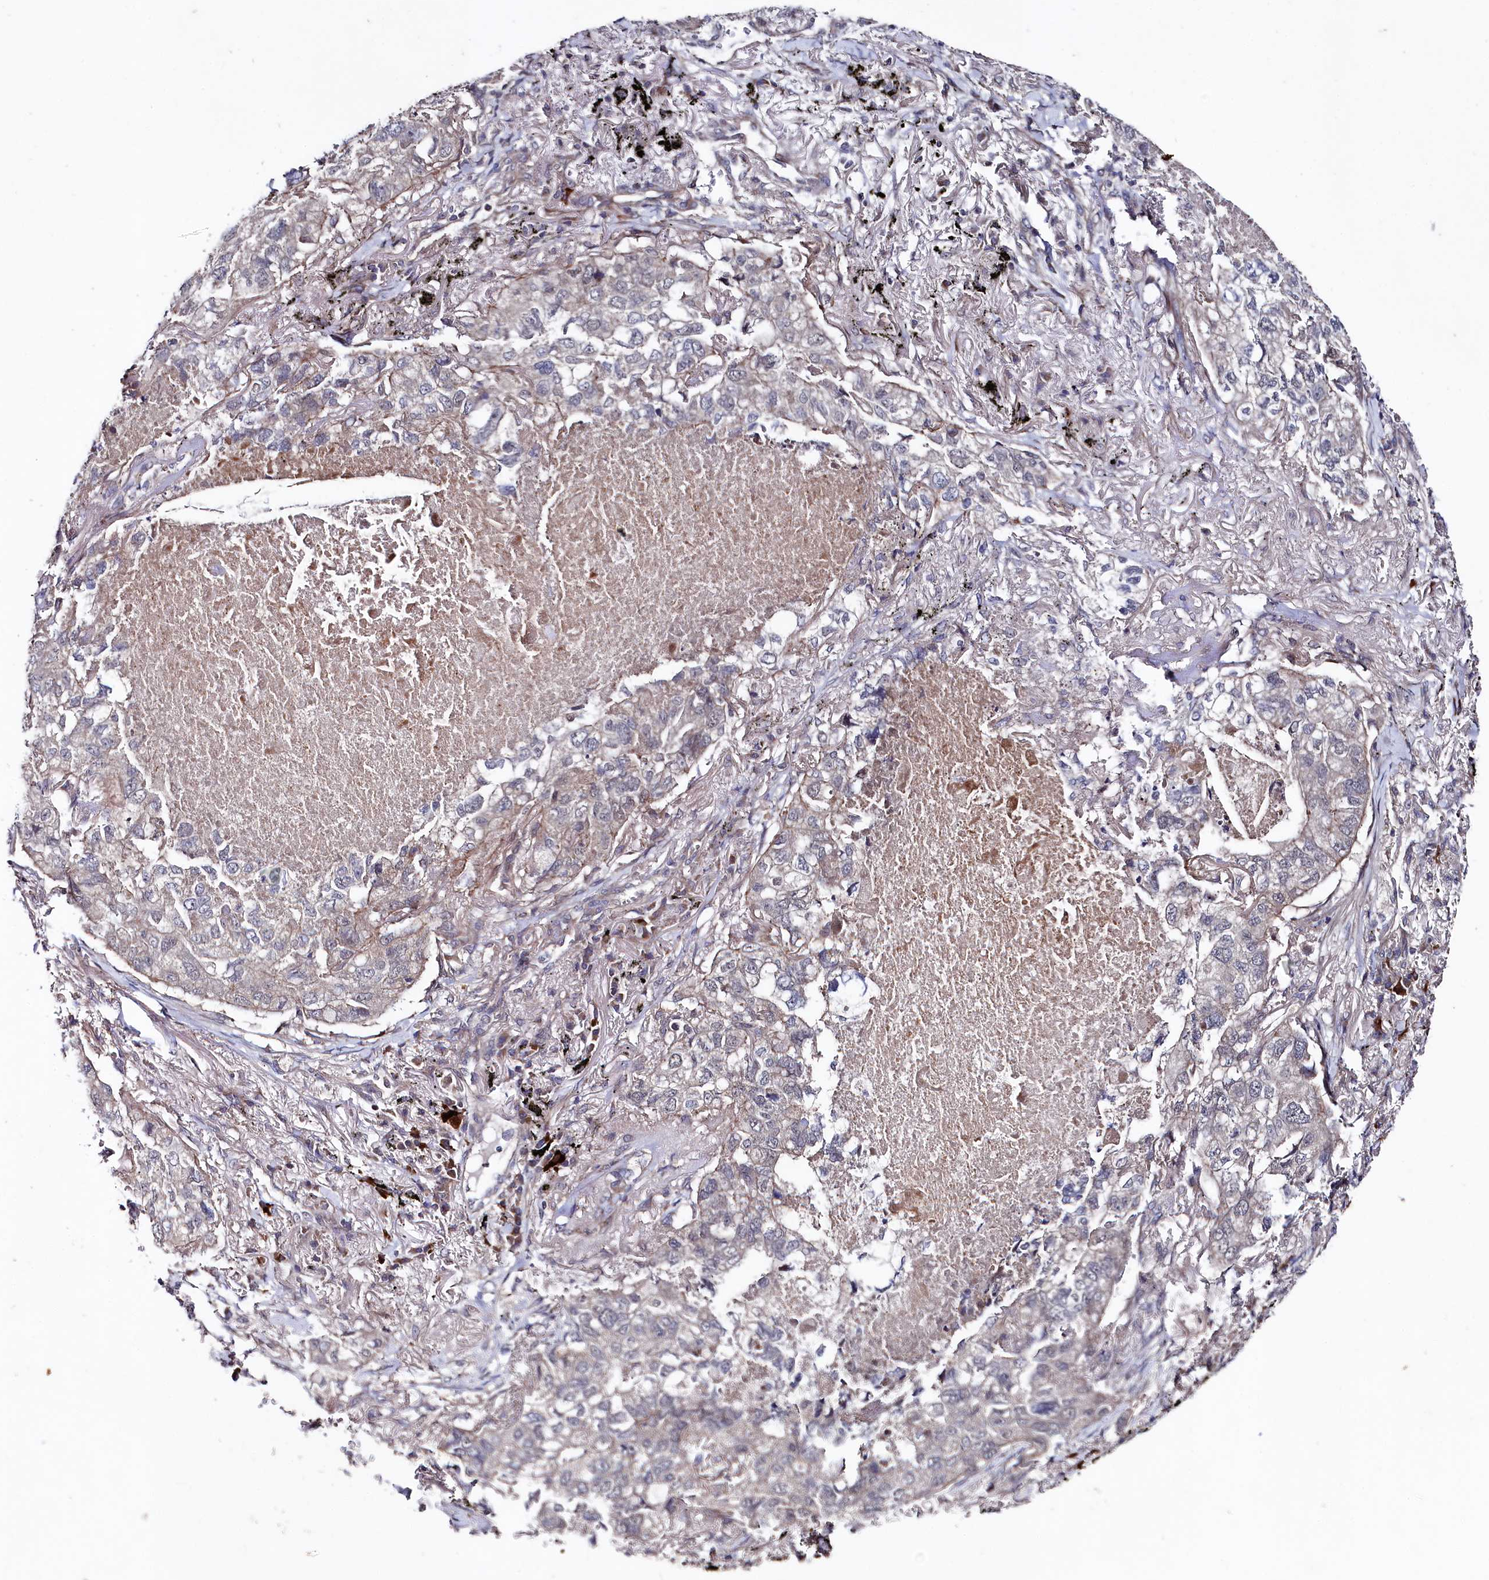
{"staining": {"intensity": "weak", "quantity": "<25%", "location": "cytoplasmic/membranous"}, "tissue": "lung cancer", "cell_type": "Tumor cells", "image_type": "cancer", "snomed": [{"axis": "morphology", "description": "Adenocarcinoma, NOS"}, {"axis": "topography", "description": "Lung"}], "caption": "A photomicrograph of human adenocarcinoma (lung) is negative for staining in tumor cells.", "gene": "SUPV3L1", "patient": {"sex": "male", "age": 65}}